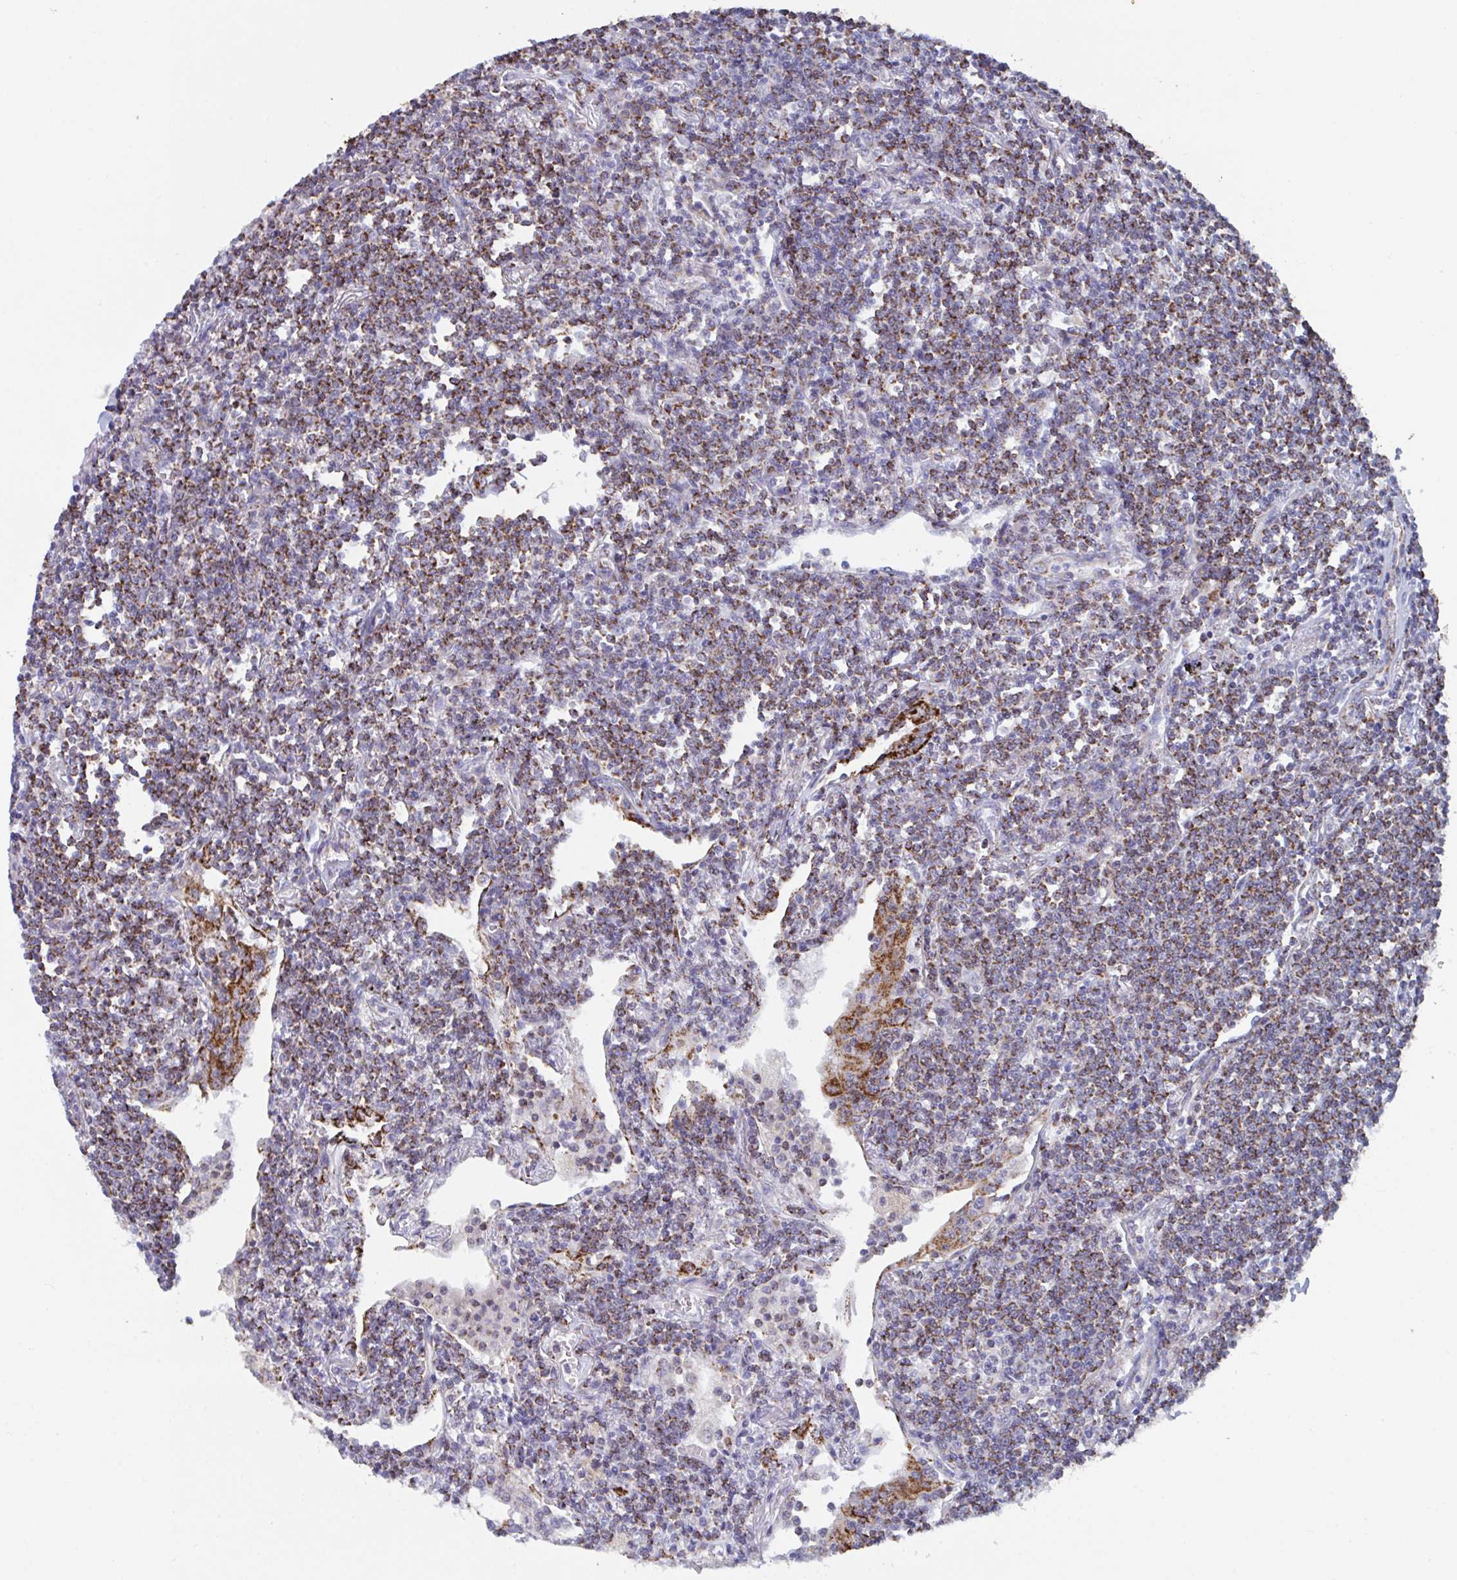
{"staining": {"intensity": "moderate", "quantity": ">75%", "location": "cytoplasmic/membranous"}, "tissue": "lymphoma", "cell_type": "Tumor cells", "image_type": "cancer", "snomed": [{"axis": "morphology", "description": "Malignant lymphoma, non-Hodgkin's type, Low grade"}, {"axis": "topography", "description": "Lung"}], "caption": "Protein expression analysis of low-grade malignant lymphoma, non-Hodgkin's type demonstrates moderate cytoplasmic/membranous staining in approximately >75% of tumor cells.", "gene": "BCAT2", "patient": {"sex": "female", "age": 71}}